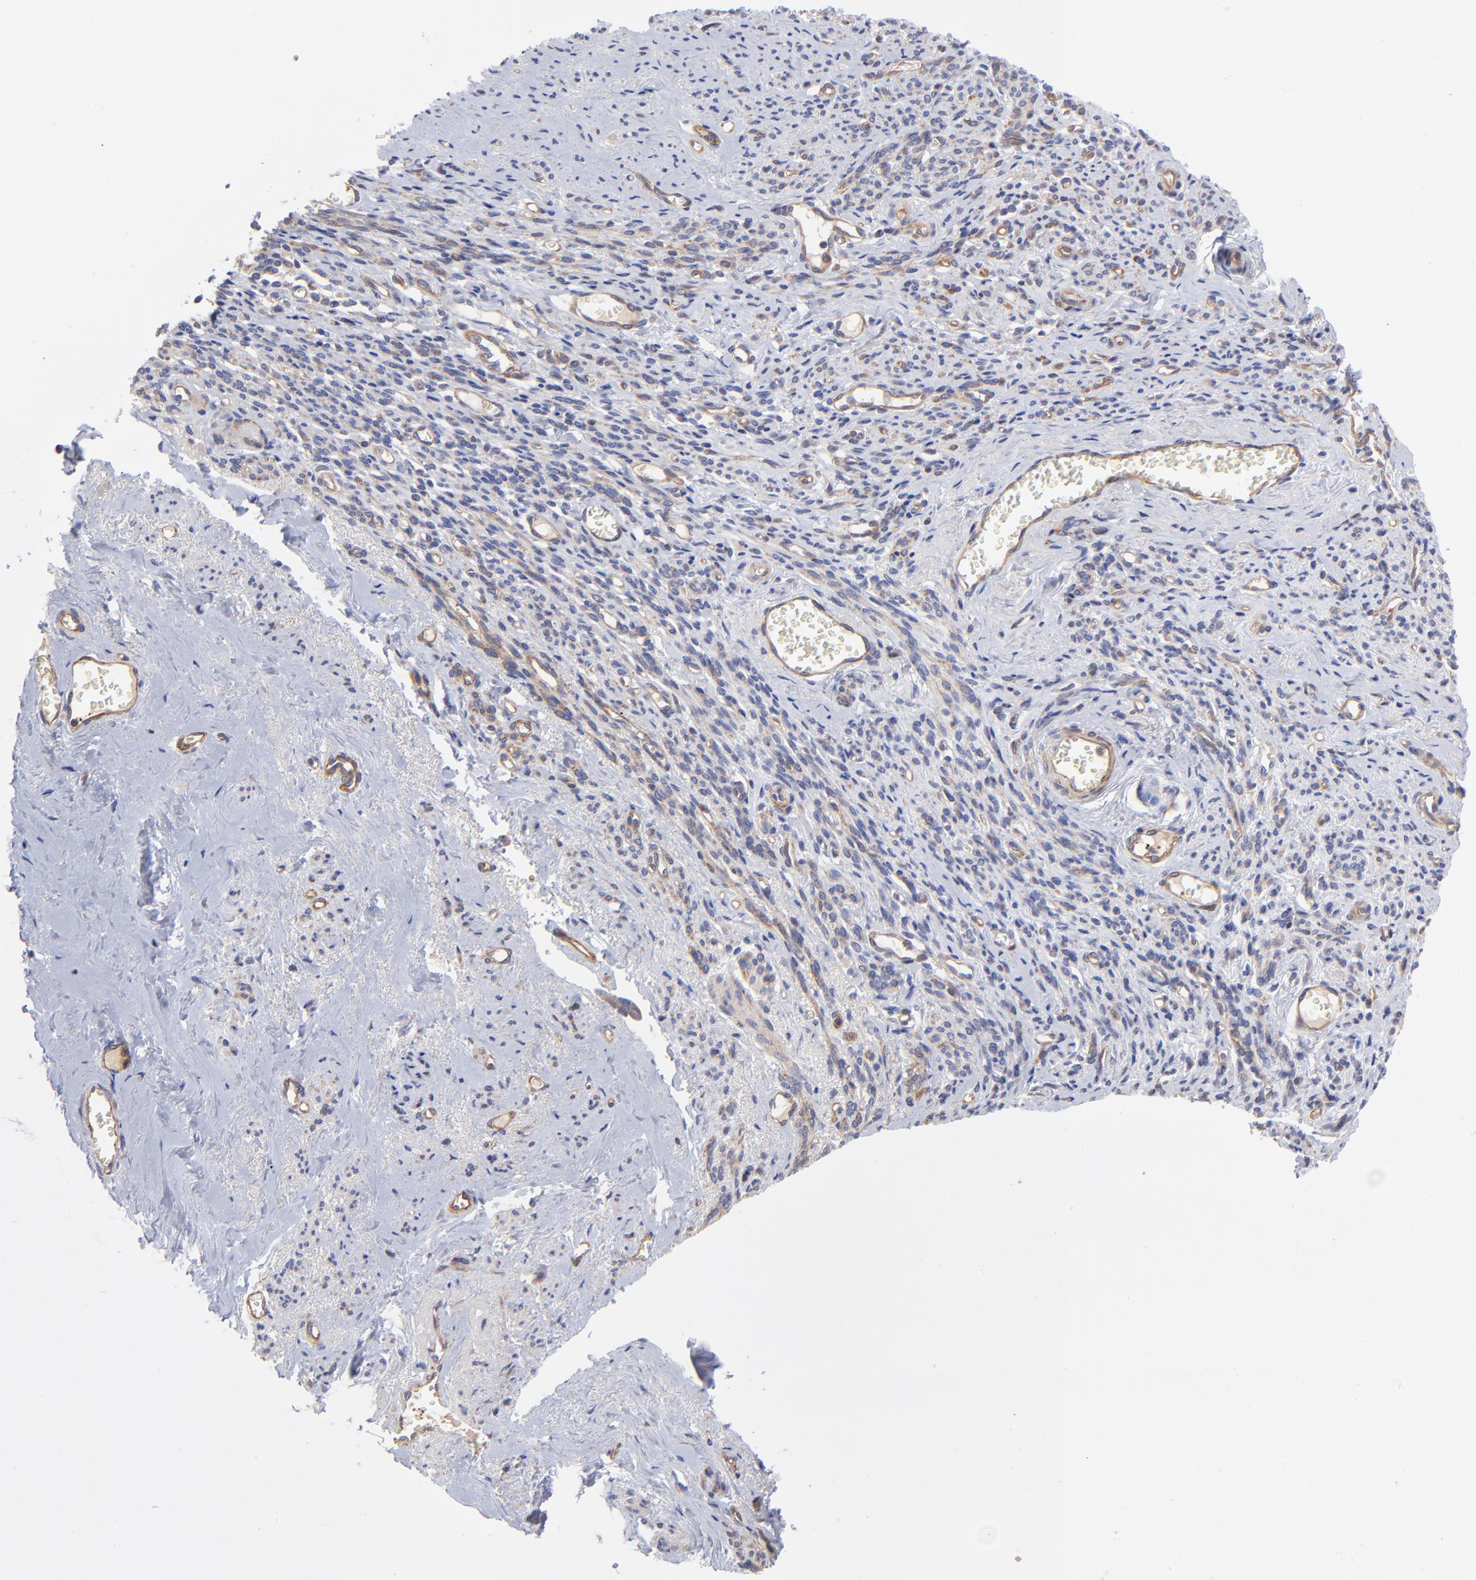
{"staining": {"intensity": "weak", "quantity": "<25%", "location": "cytoplasmic/membranous"}, "tissue": "endometrial cancer", "cell_type": "Tumor cells", "image_type": "cancer", "snomed": [{"axis": "morphology", "description": "Adenocarcinoma, NOS"}, {"axis": "topography", "description": "Endometrium"}], "caption": "Tumor cells show no significant protein positivity in endometrial cancer (adenocarcinoma).", "gene": "ASB7", "patient": {"sex": "female", "age": 75}}